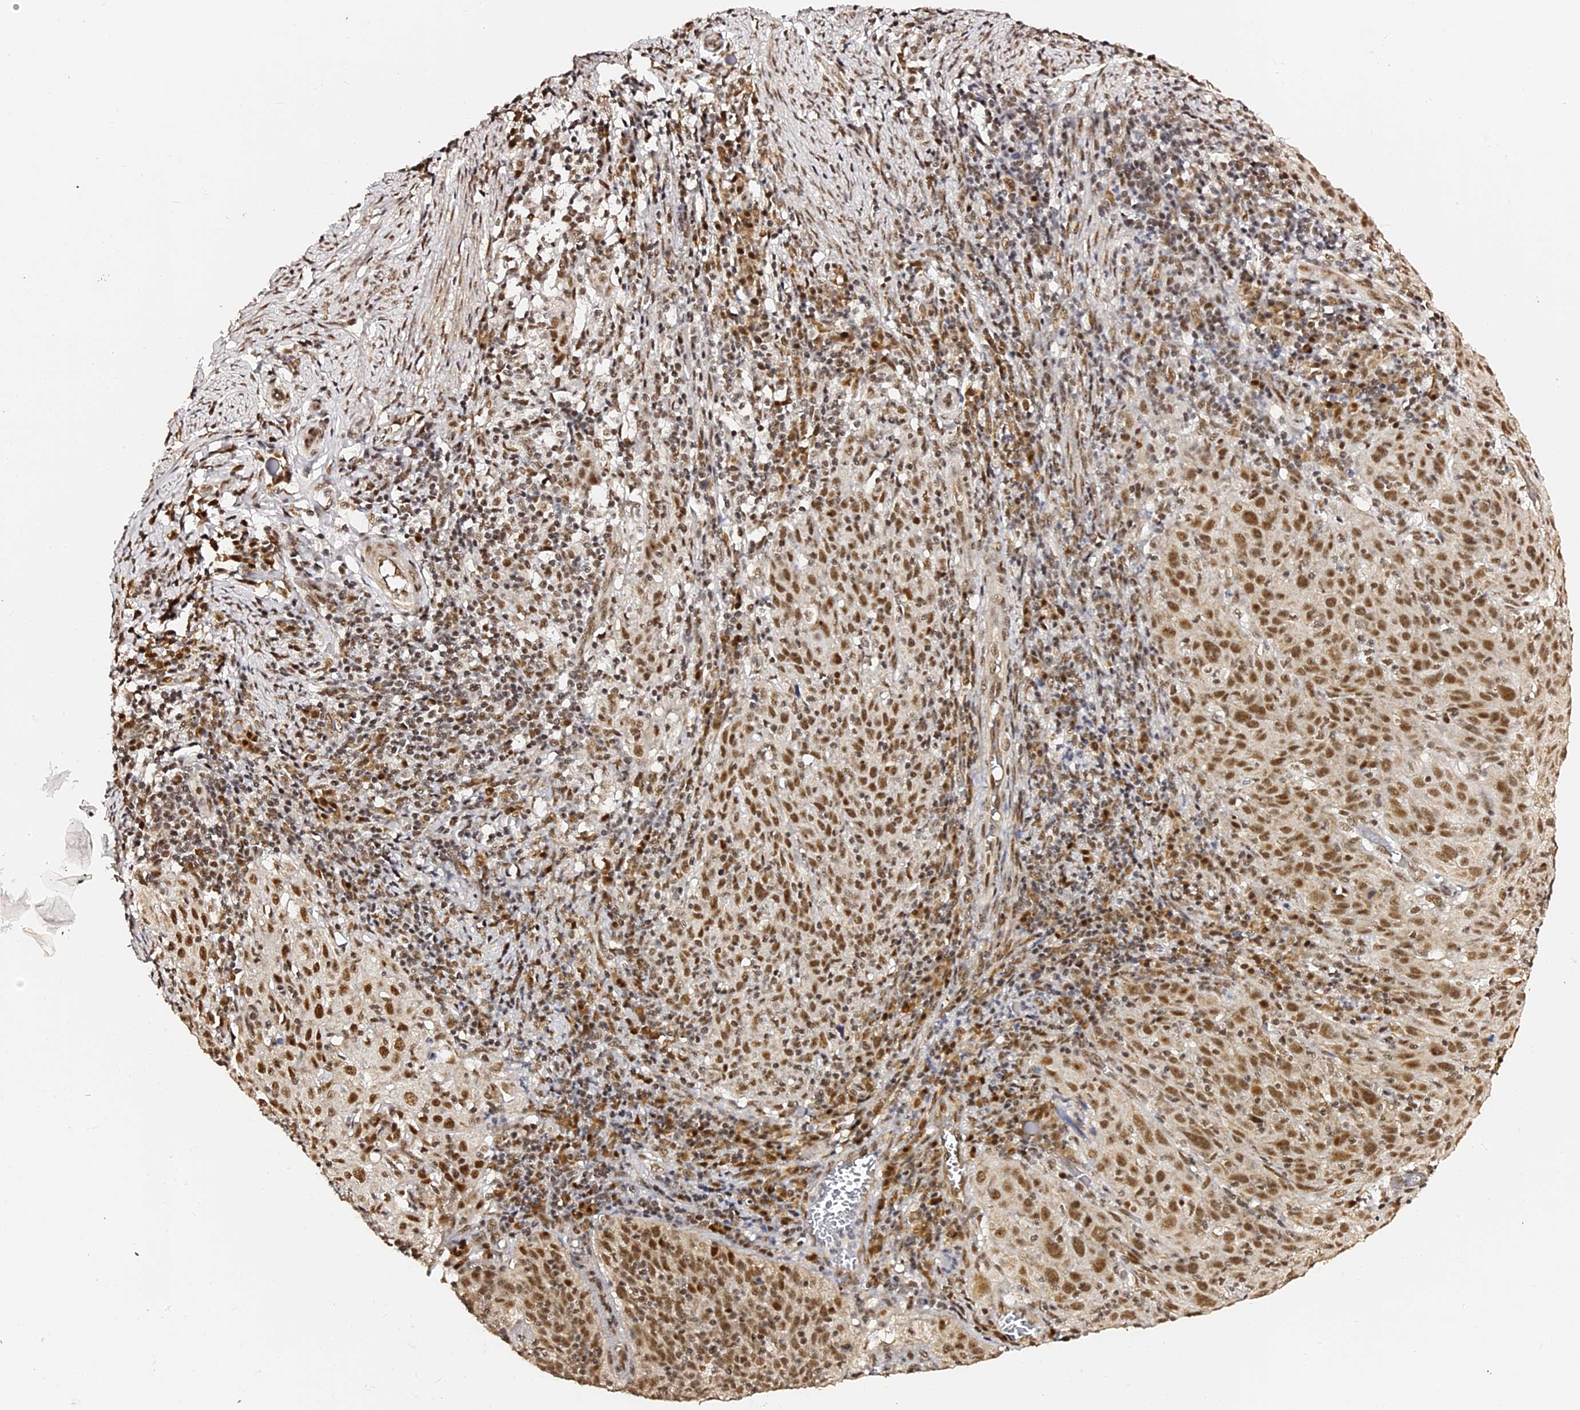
{"staining": {"intensity": "moderate", "quantity": ">75%", "location": "nuclear"}, "tissue": "cervical cancer", "cell_type": "Tumor cells", "image_type": "cancer", "snomed": [{"axis": "morphology", "description": "Squamous cell carcinoma, NOS"}, {"axis": "topography", "description": "Cervix"}], "caption": "The immunohistochemical stain shows moderate nuclear positivity in tumor cells of cervical cancer tissue.", "gene": "MCRS1", "patient": {"sex": "female", "age": 50}}